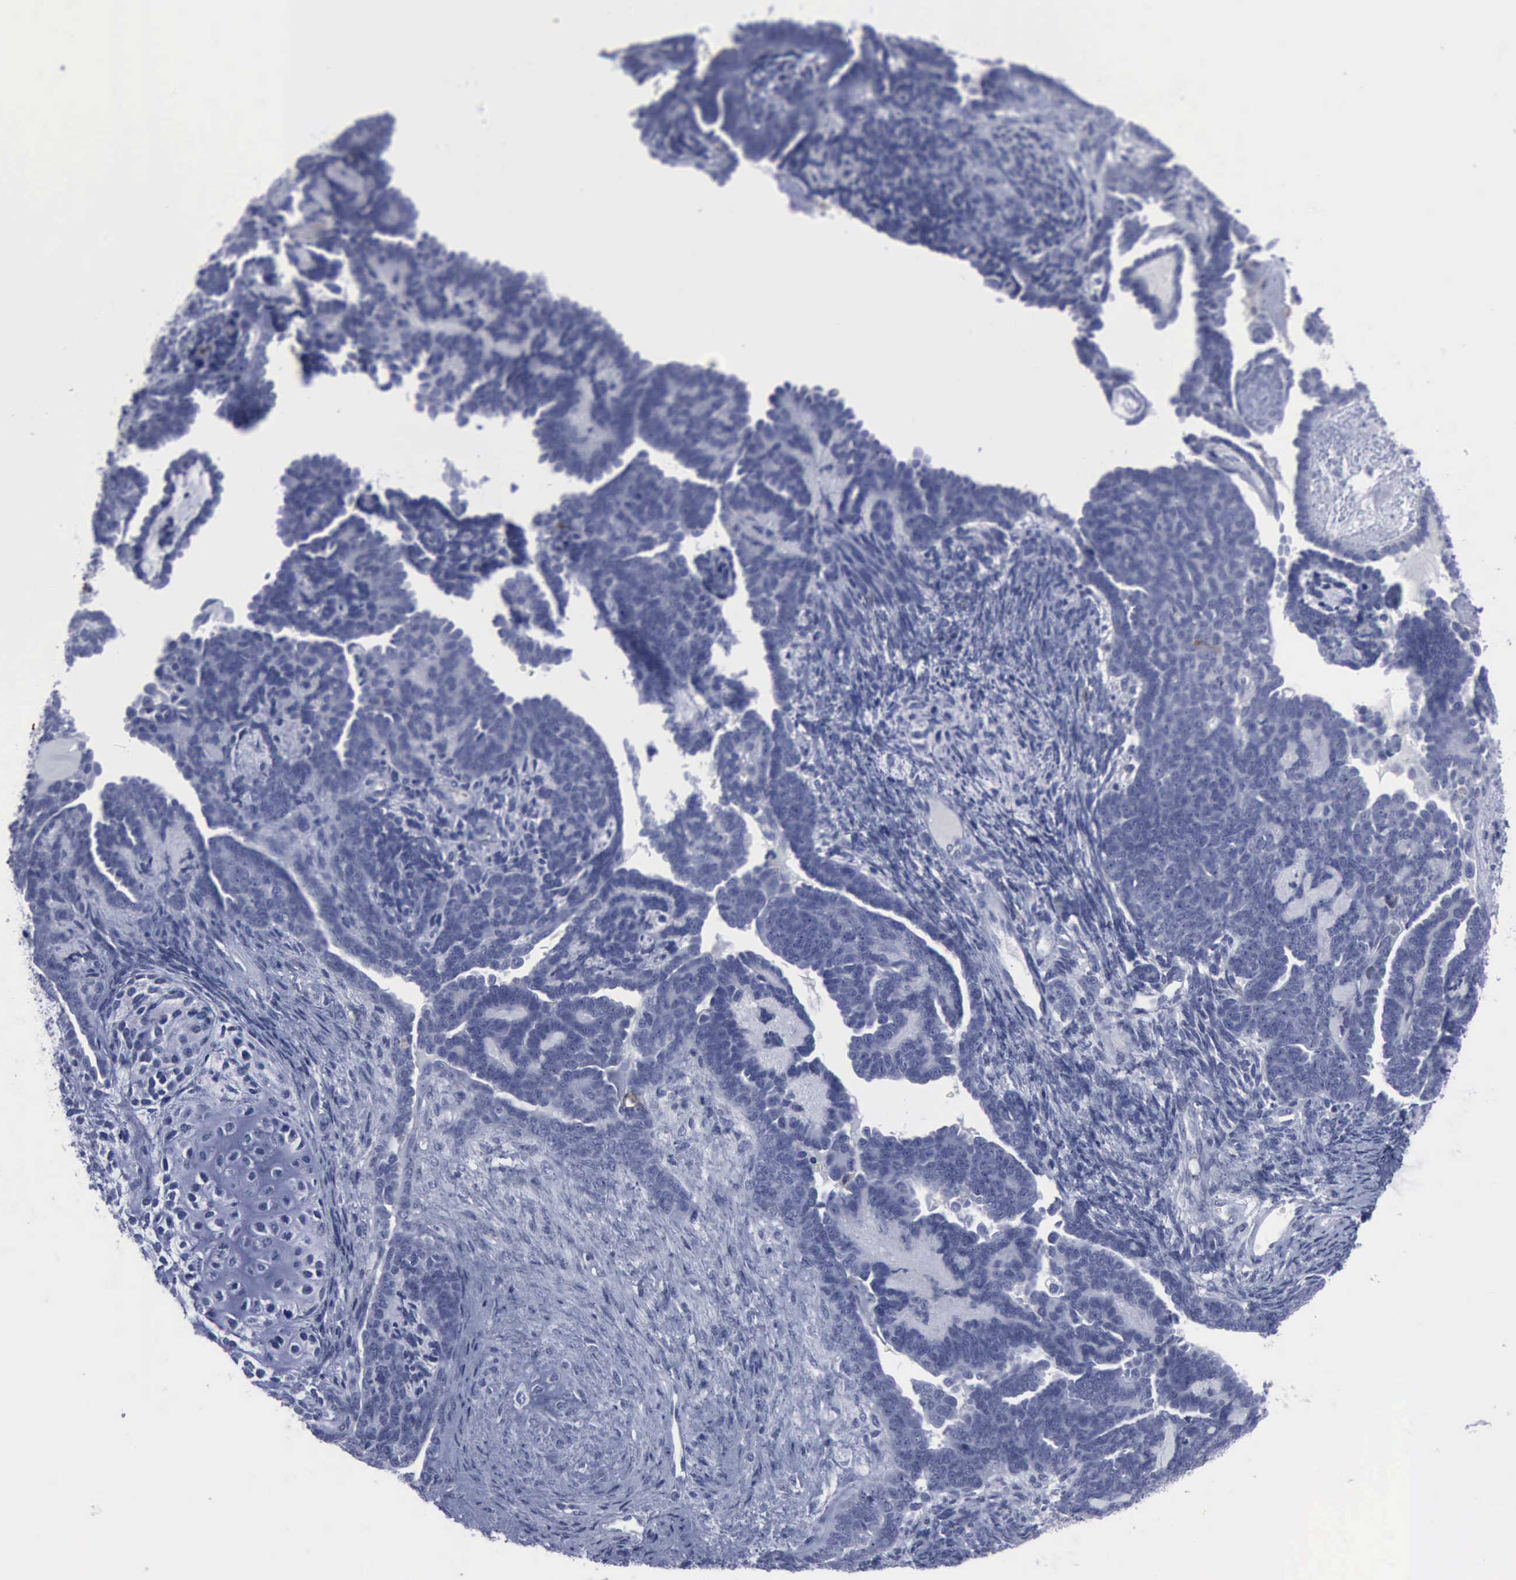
{"staining": {"intensity": "negative", "quantity": "none", "location": "none"}, "tissue": "endometrial cancer", "cell_type": "Tumor cells", "image_type": "cancer", "snomed": [{"axis": "morphology", "description": "Neoplasm, malignant, NOS"}, {"axis": "topography", "description": "Endometrium"}], "caption": "This is an immunohistochemistry image of malignant neoplasm (endometrial). There is no positivity in tumor cells.", "gene": "CSTA", "patient": {"sex": "female", "age": 74}}